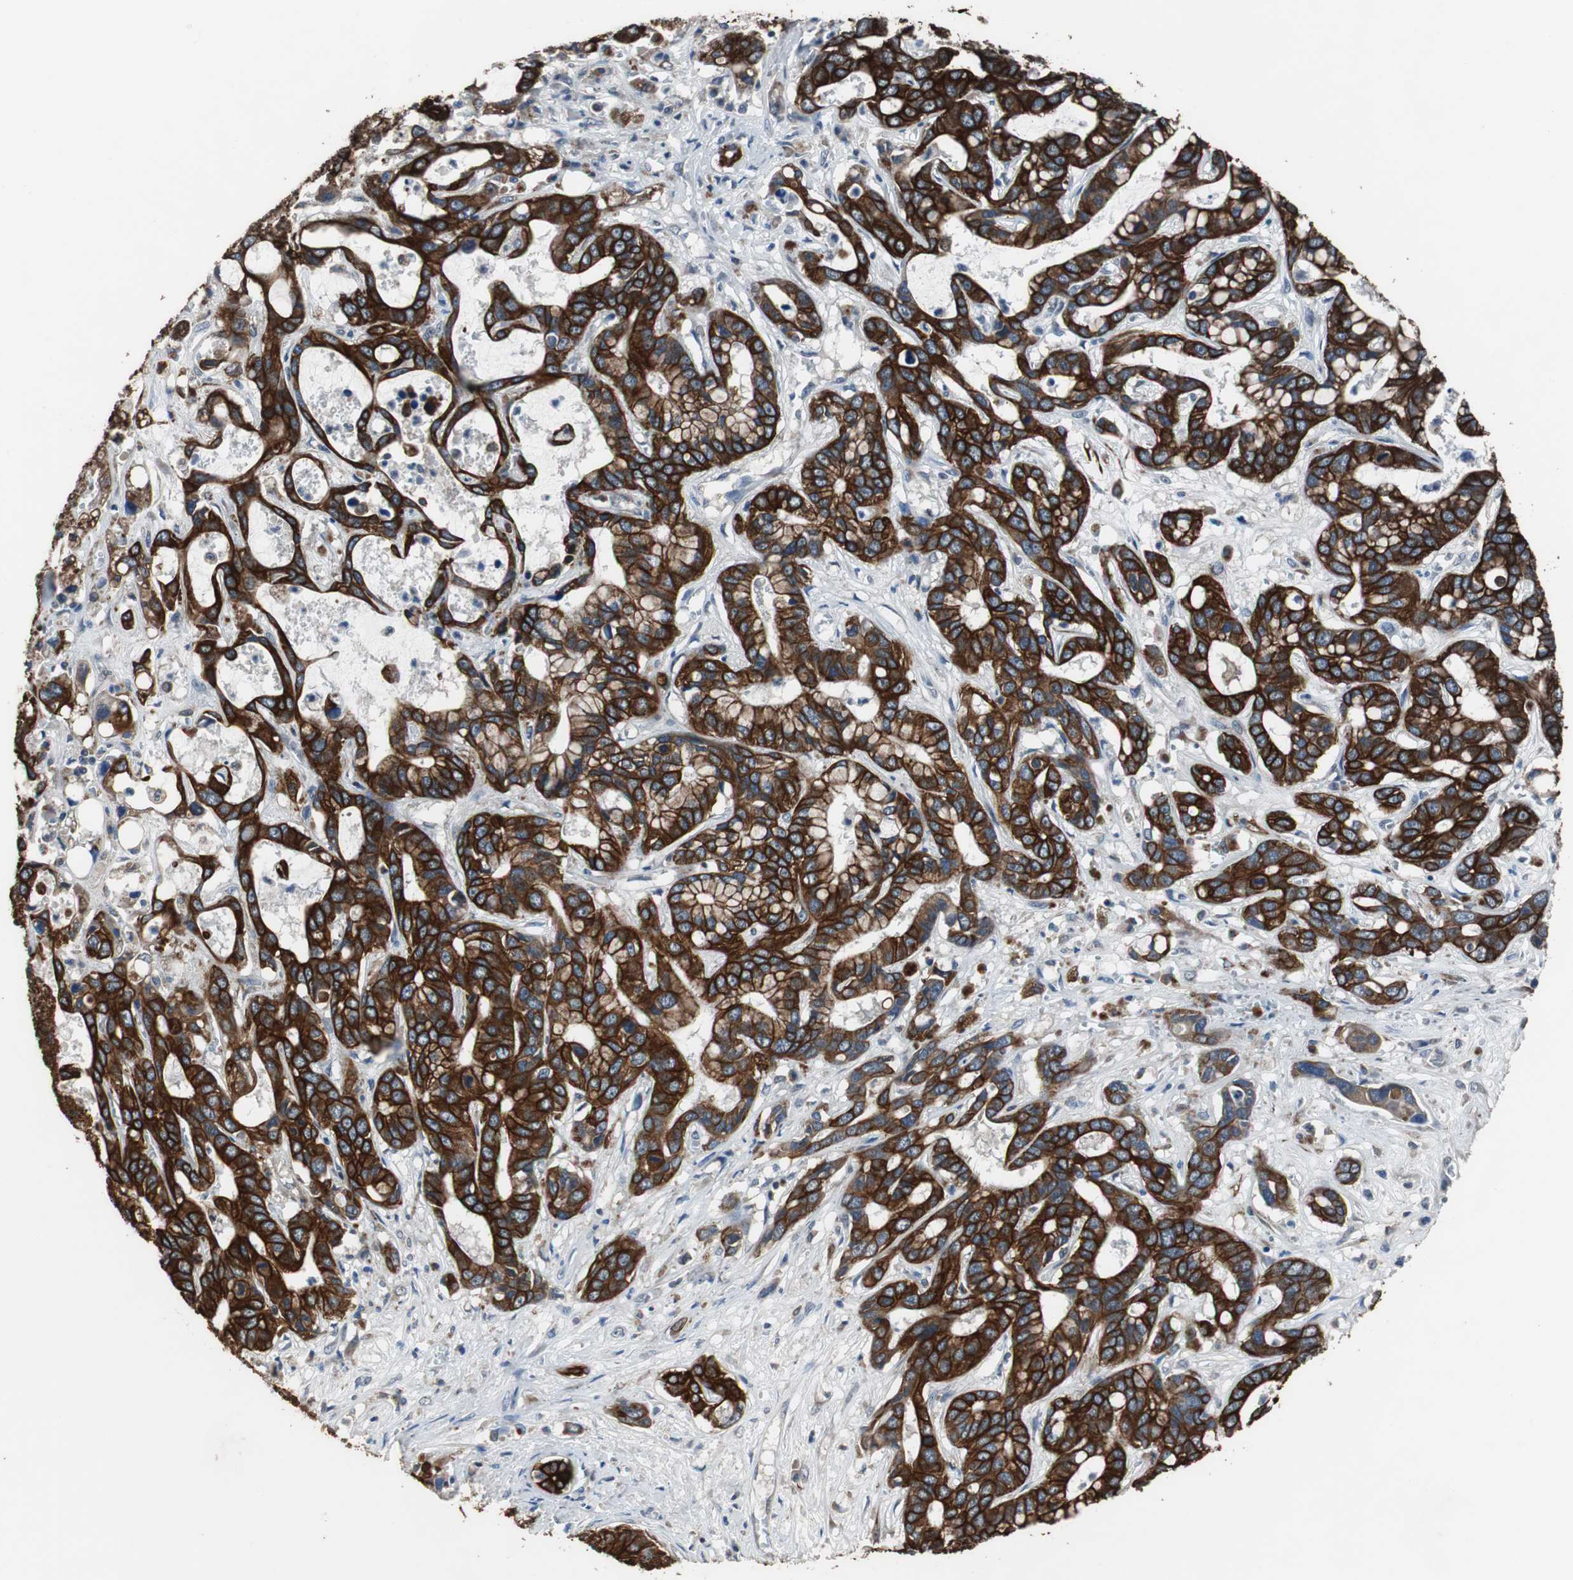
{"staining": {"intensity": "strong", "quantity": ">75%", "location": "cytoplasmic/membranous"}, "tissue": "liver cancer", "cell_type": "Tumor cells", "image_type": "cancer", "snomed": [{"axis": "morphology", "description": "Cholangiocarcinoma"}, {"axis": "topography", "description": "Liver"}], "caption": "A micrograph of human cholangiocarcinoma (liver) stained for a protein shows strong cytoplasmic/membranous brown staining in tumor cells. (DAB (3,3'-diaminobenzidine) IHC, brown staining for protein, blue staining for nuclei).", "gene": "USP10", "patient": {"sex": "female", "age": 65}}